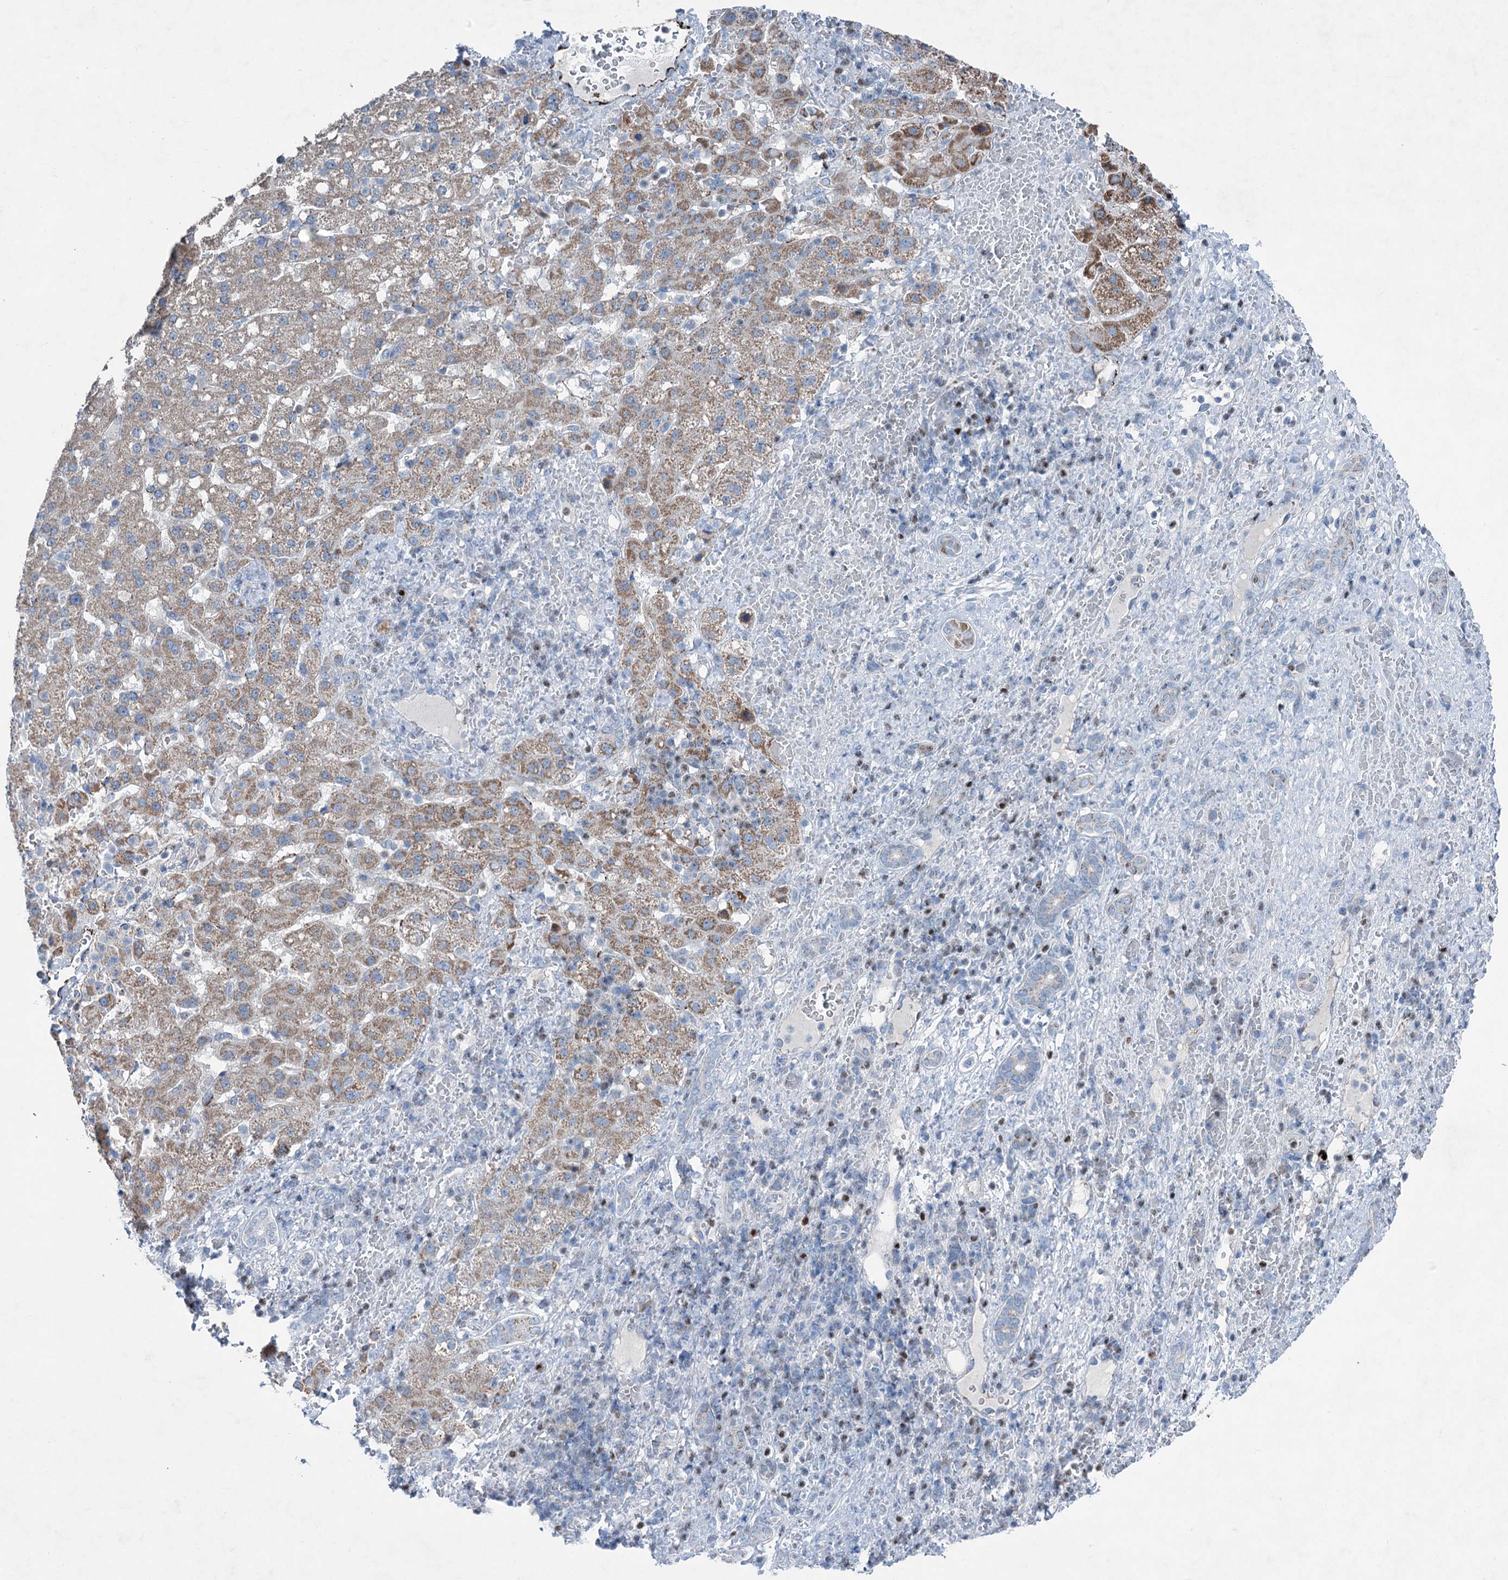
{"staining": {"intensity": "strong", "quantity": ">75%", "location": "cytoplasmic/membranous"}, "tissue": "liver cancer", "cell_type": "Tumor cells", "image_type": "cancer", "snomed": [{"axis": "morphology", "description": "Normal tissue, NOS"}, {"axis": "morphology", "description": "Carcinoma, Hepatocellular, NOS"}, {"axis": "topography", "description": "Liver"}], "caption": "DAB (3,3'-diaminobenzidine) immunohistochemical staining of human liver hepatocellular carcinoma demonstrates strong cytoplasmic/membranous protein positivity in about >75% of tumor cells.", "gene": "ELP4", "patient": {"sex": "male", "age": 57}}